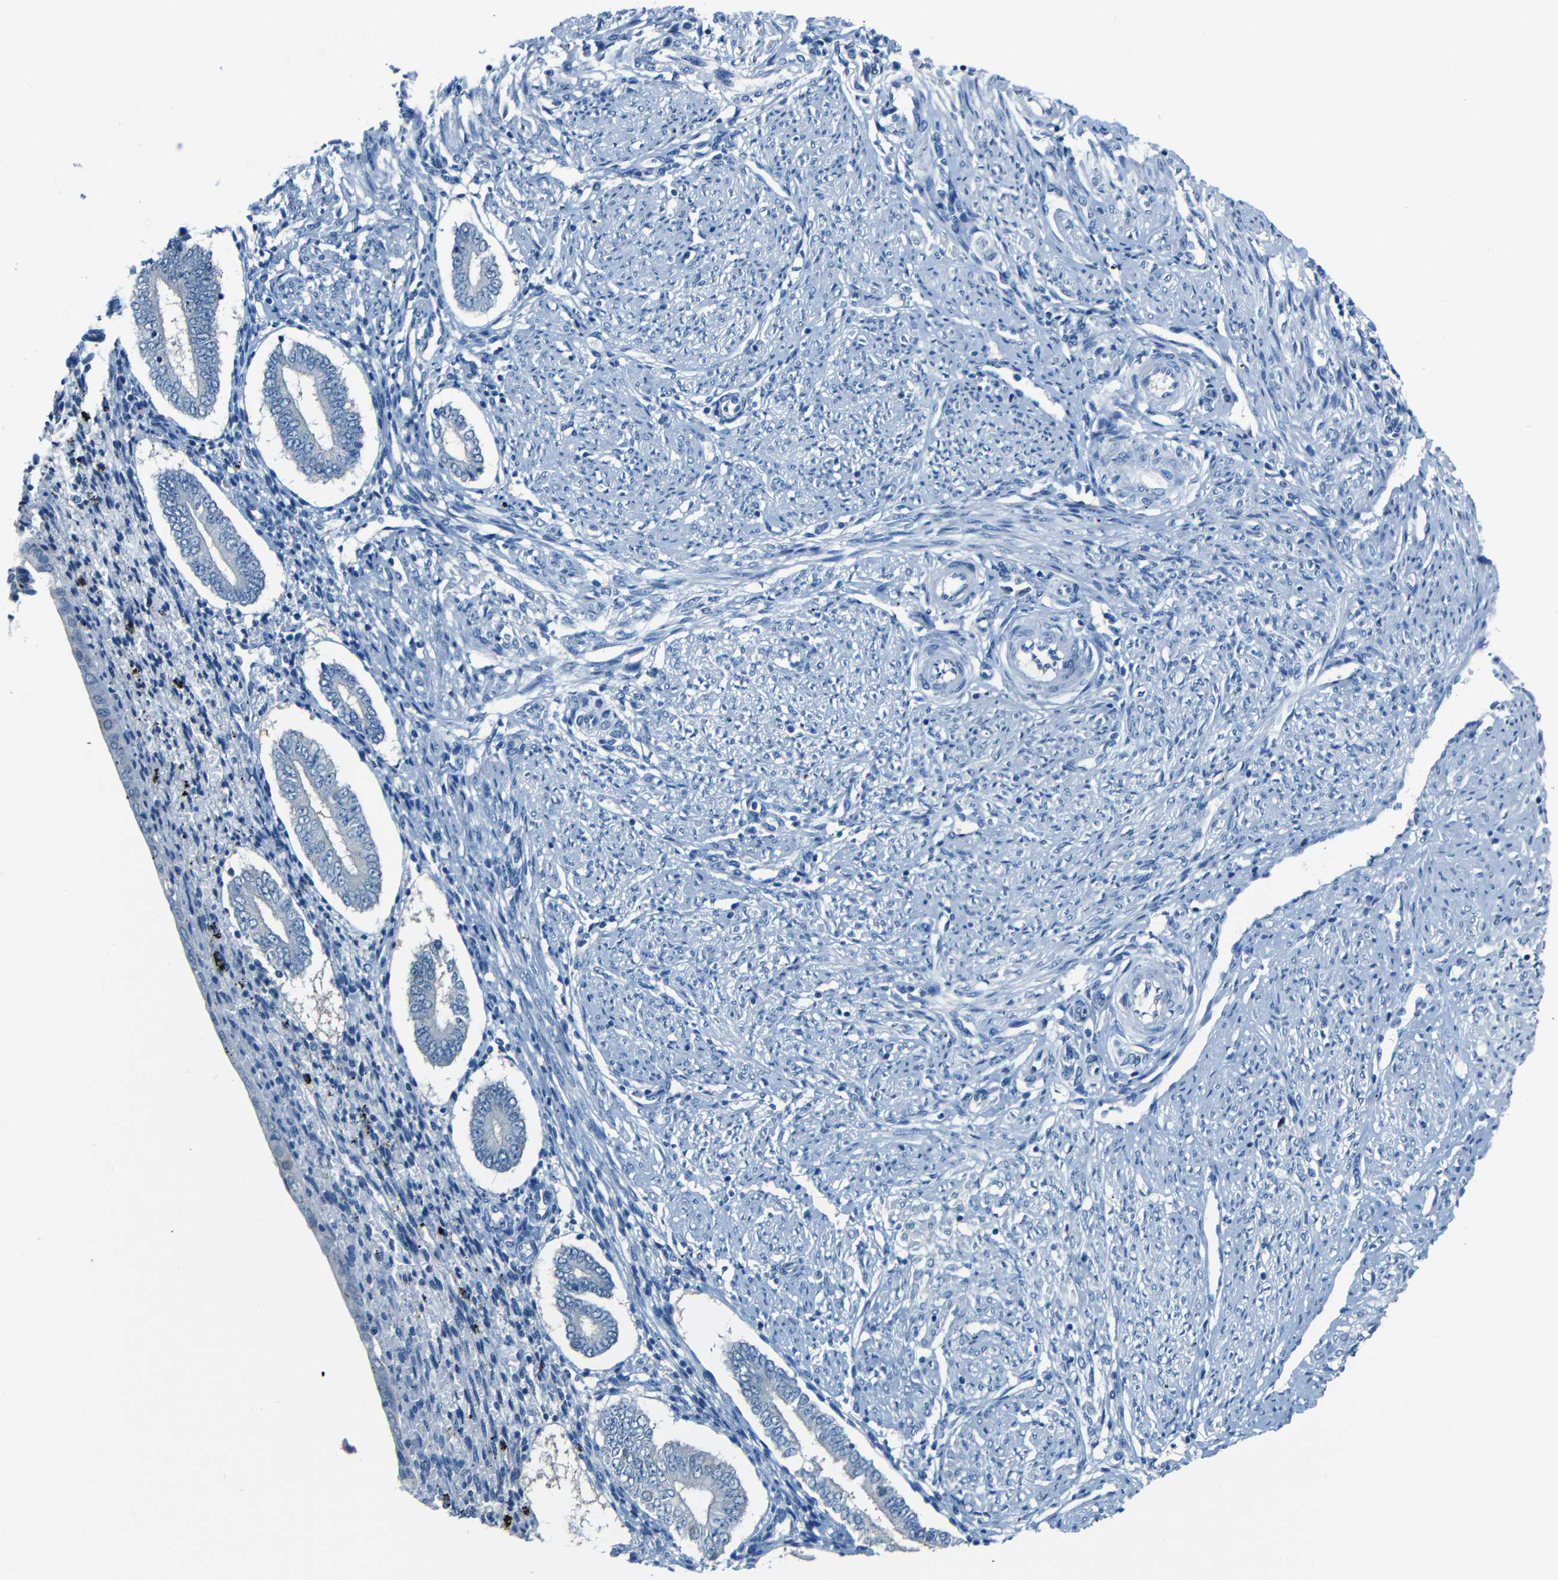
{"staining": {"intensity": "negative", "quantity": "none", "location": "none"}, "tissue": "endometrium", "cell_type": "Cells in endometrial stroma", "image_type": "normal", "snomed": [{"axis": "morphology", "description": "Normal tissue, NOS"}, {"axis": "topography", "description": "Endometrium"}], "caption": "This is an immunohistochemistry (IHC) photomicrograph of normal endometrium. There is no expression in cells in endometrial stroma.", "gene": "ZMAT1", "patient": {"sex": "female", "age": 42}}